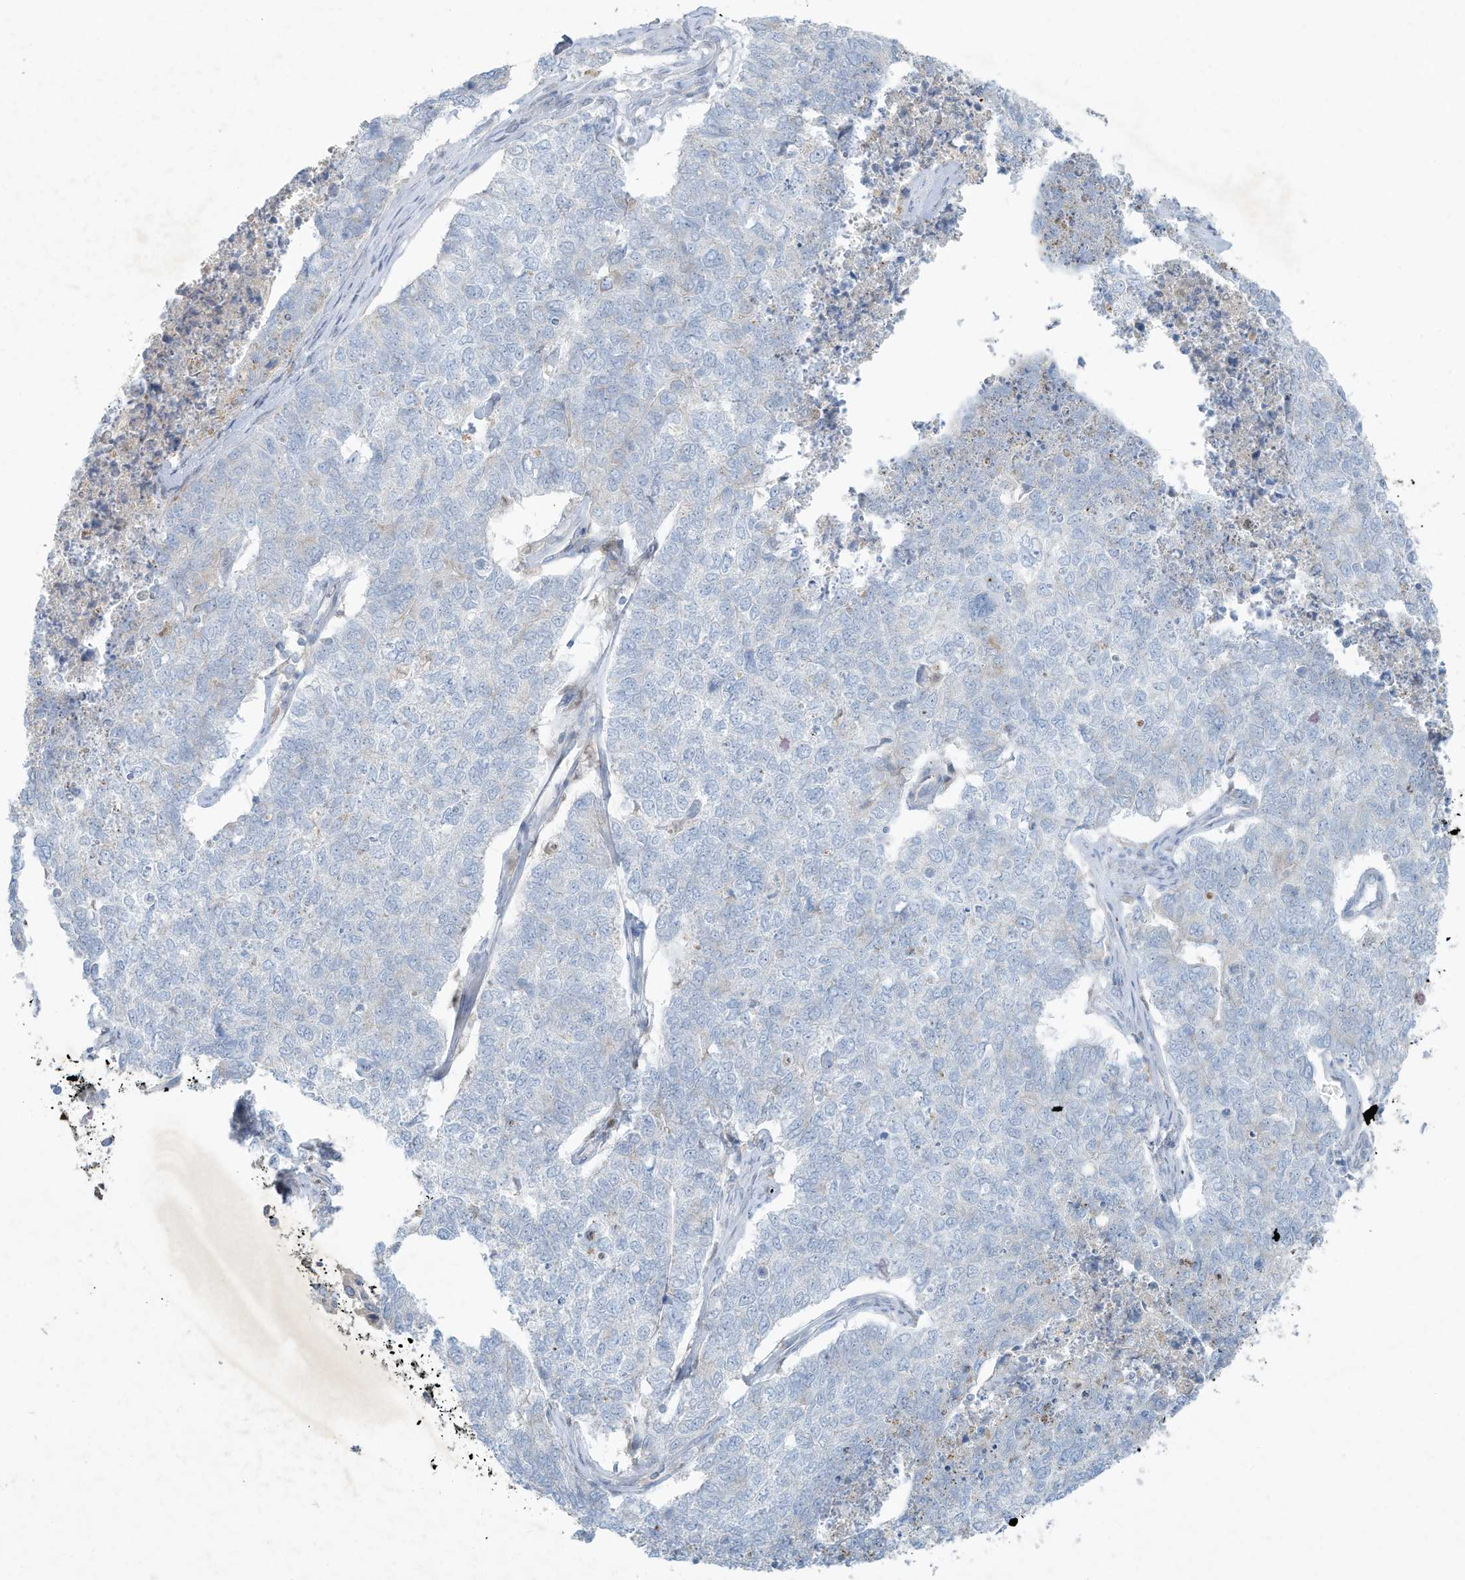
{"staining": {"intensity": "negative", "quantity": "none", "location": "none"}, "tissue": "cervical cancer", "cell_type": "Tumor cells", "image_type": "cancer", "snomed": [{"axis": "morphology", "description": "Squamous cell carcinoma, NOS"}, {"axis": "topography", "description": "Cervix"}], "caption": "DAB immunohistochemical staining of human cervical cancer demonstrates no significant staining in tumor cells. (DAB immunohistochemistry (IHC) visualized using brightfield microscopy, high magnification).", "gene": "TUBE1", "patient": {"sex": "female", "age": 63}}